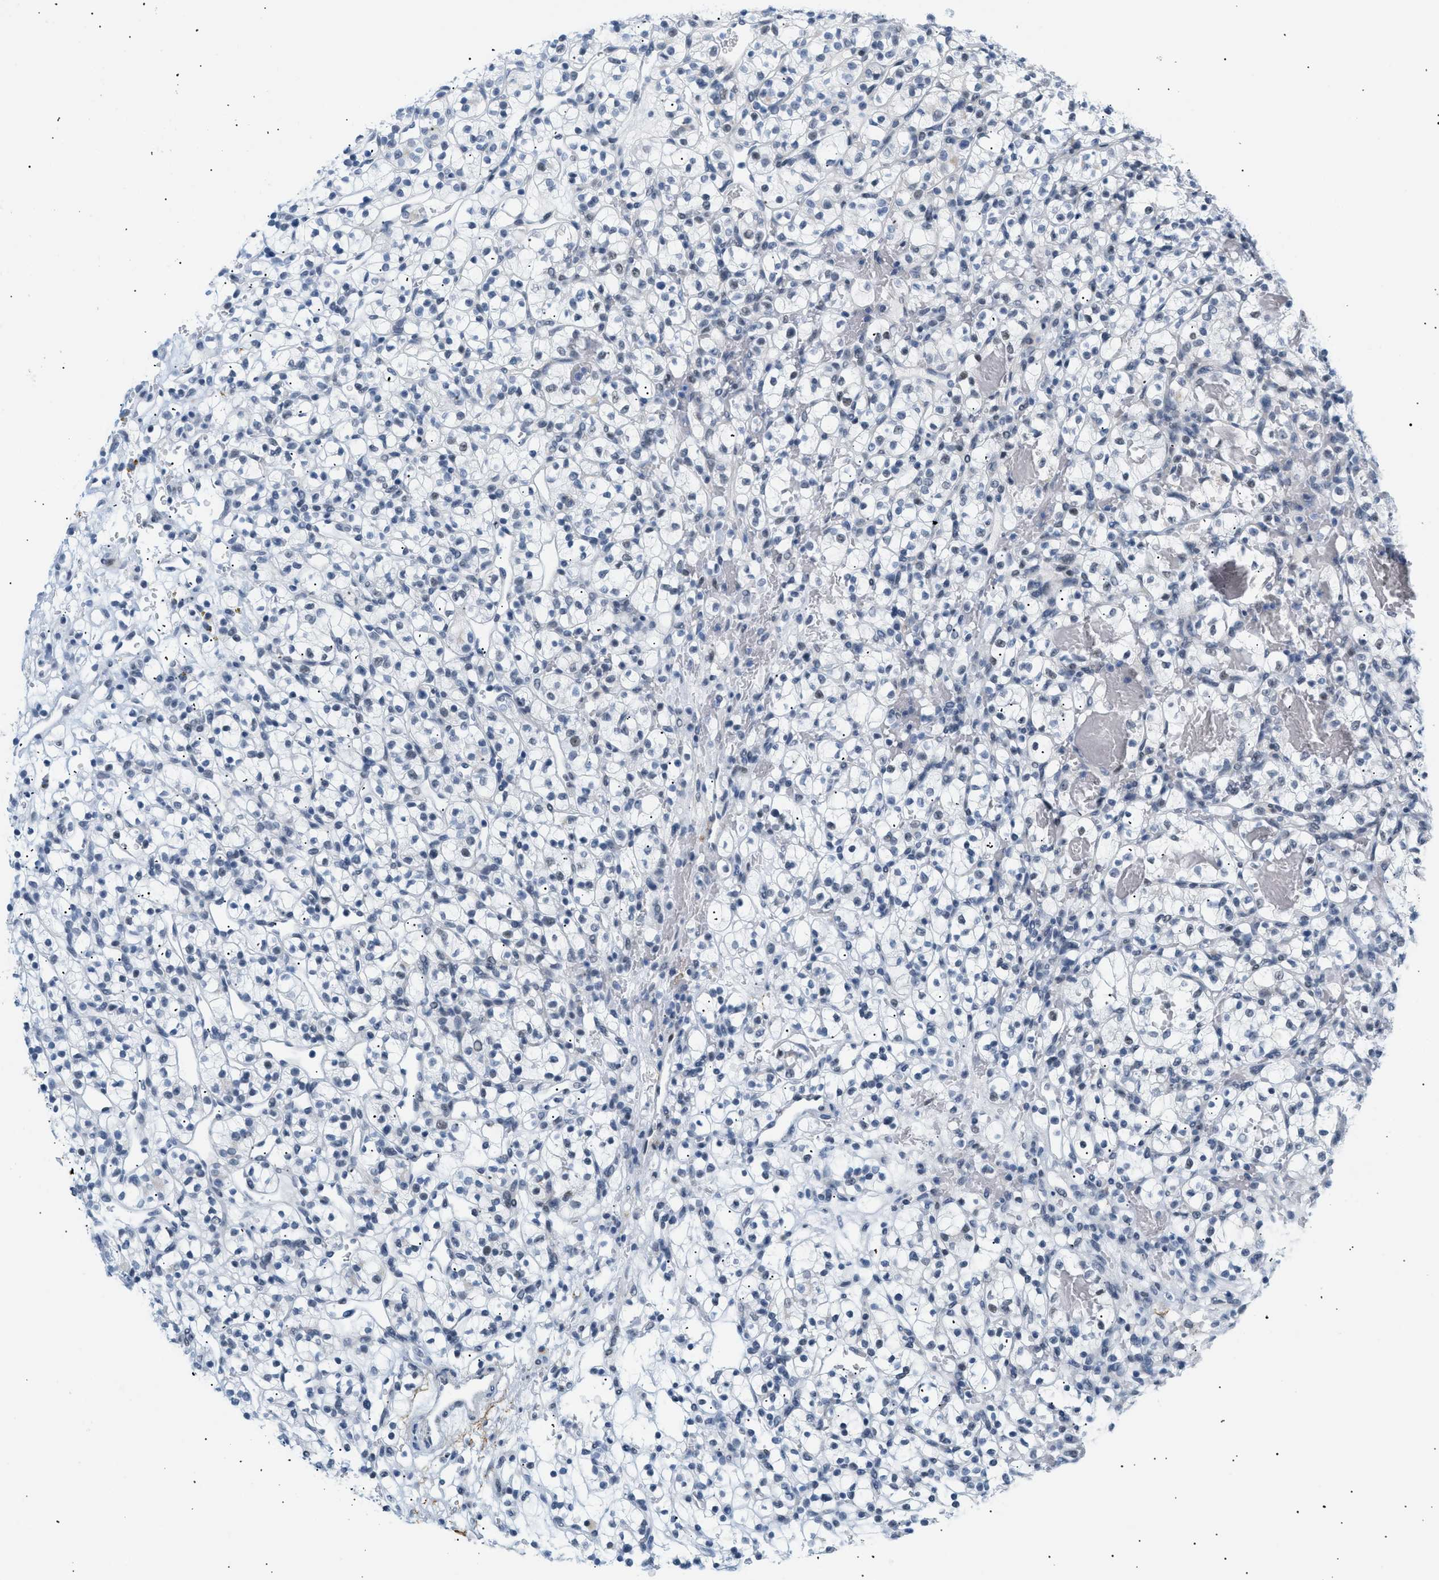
{"staining": {"intensity": "negative", "quantity": "none", "location": "none"}, "tissue": "renal cancer", "cell_type": "Tumor cells", "image_type": "cancer", "snomed": [{"axis": "morphology", "description": "Adenocarcinoma, NOS"}, {"axis": "topography", "description": "Kidney"}], "caption": "Immunohistochemical staining of human adenocarcinoma (renal) displays no significant expression in tumor cells. (IHC, brightfield microscopy, high magnification).", "gene": "ELN", "patient": {"sex": "female", "age": 57}}